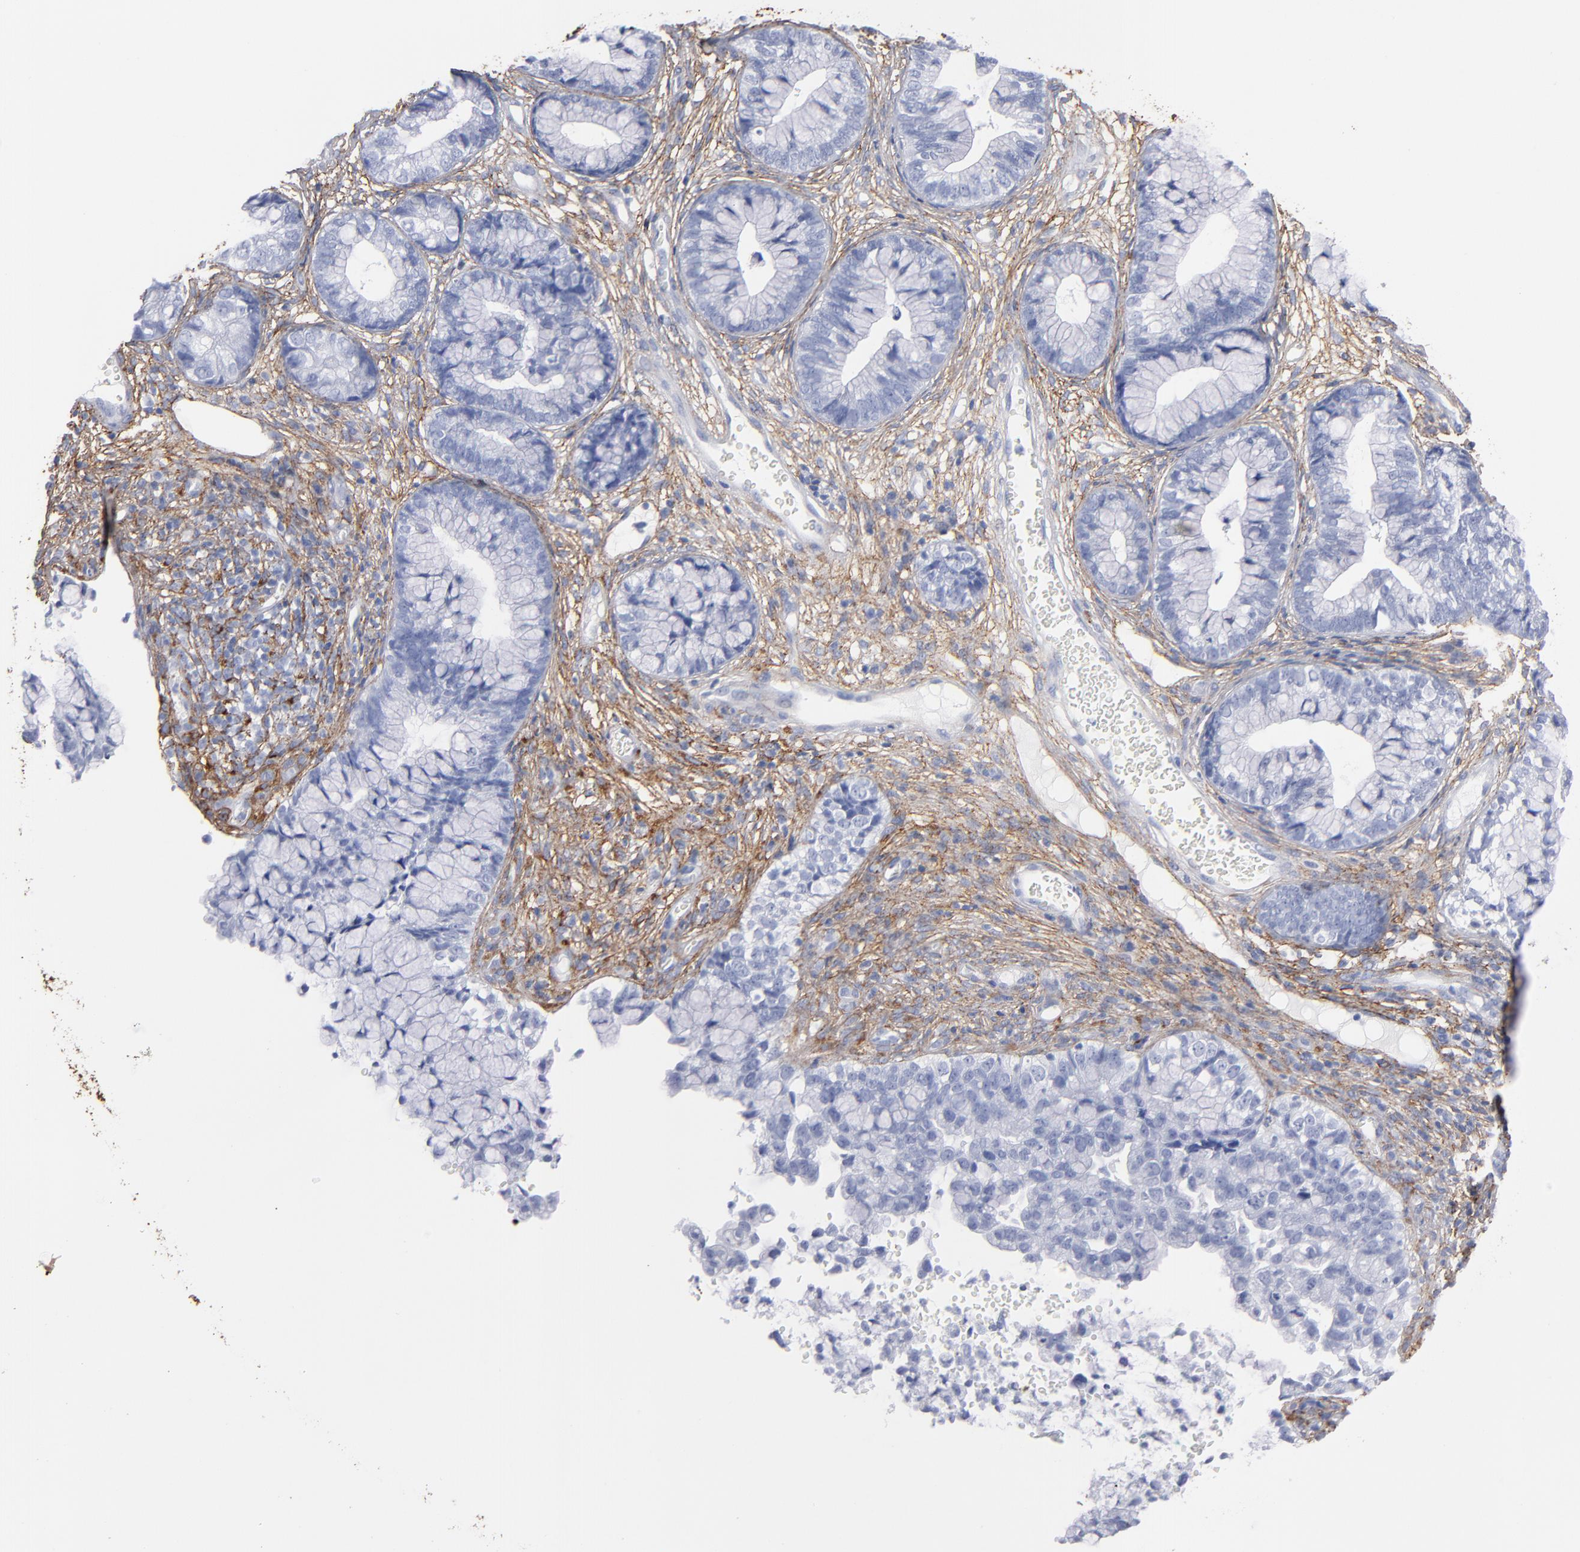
{"staining": {"intensity": "negative", "quantity": "none", "location": "none"}, "tissue": "cervical cancer", "cell_type": "Tumor cells", "image_type": "cancer", "snomed": [{"axis": "morphology", "description": "Adenocarcinoma, NOS"}, {"axis": "topography", "description": "Cervix"}], "caption": "A high-resolution image shows IHC staining of cervical cancer, which displays no significant positivity in tumor cells.", "gene": "EMILIN1", "patient": {"sex": "female", "age": 44}}